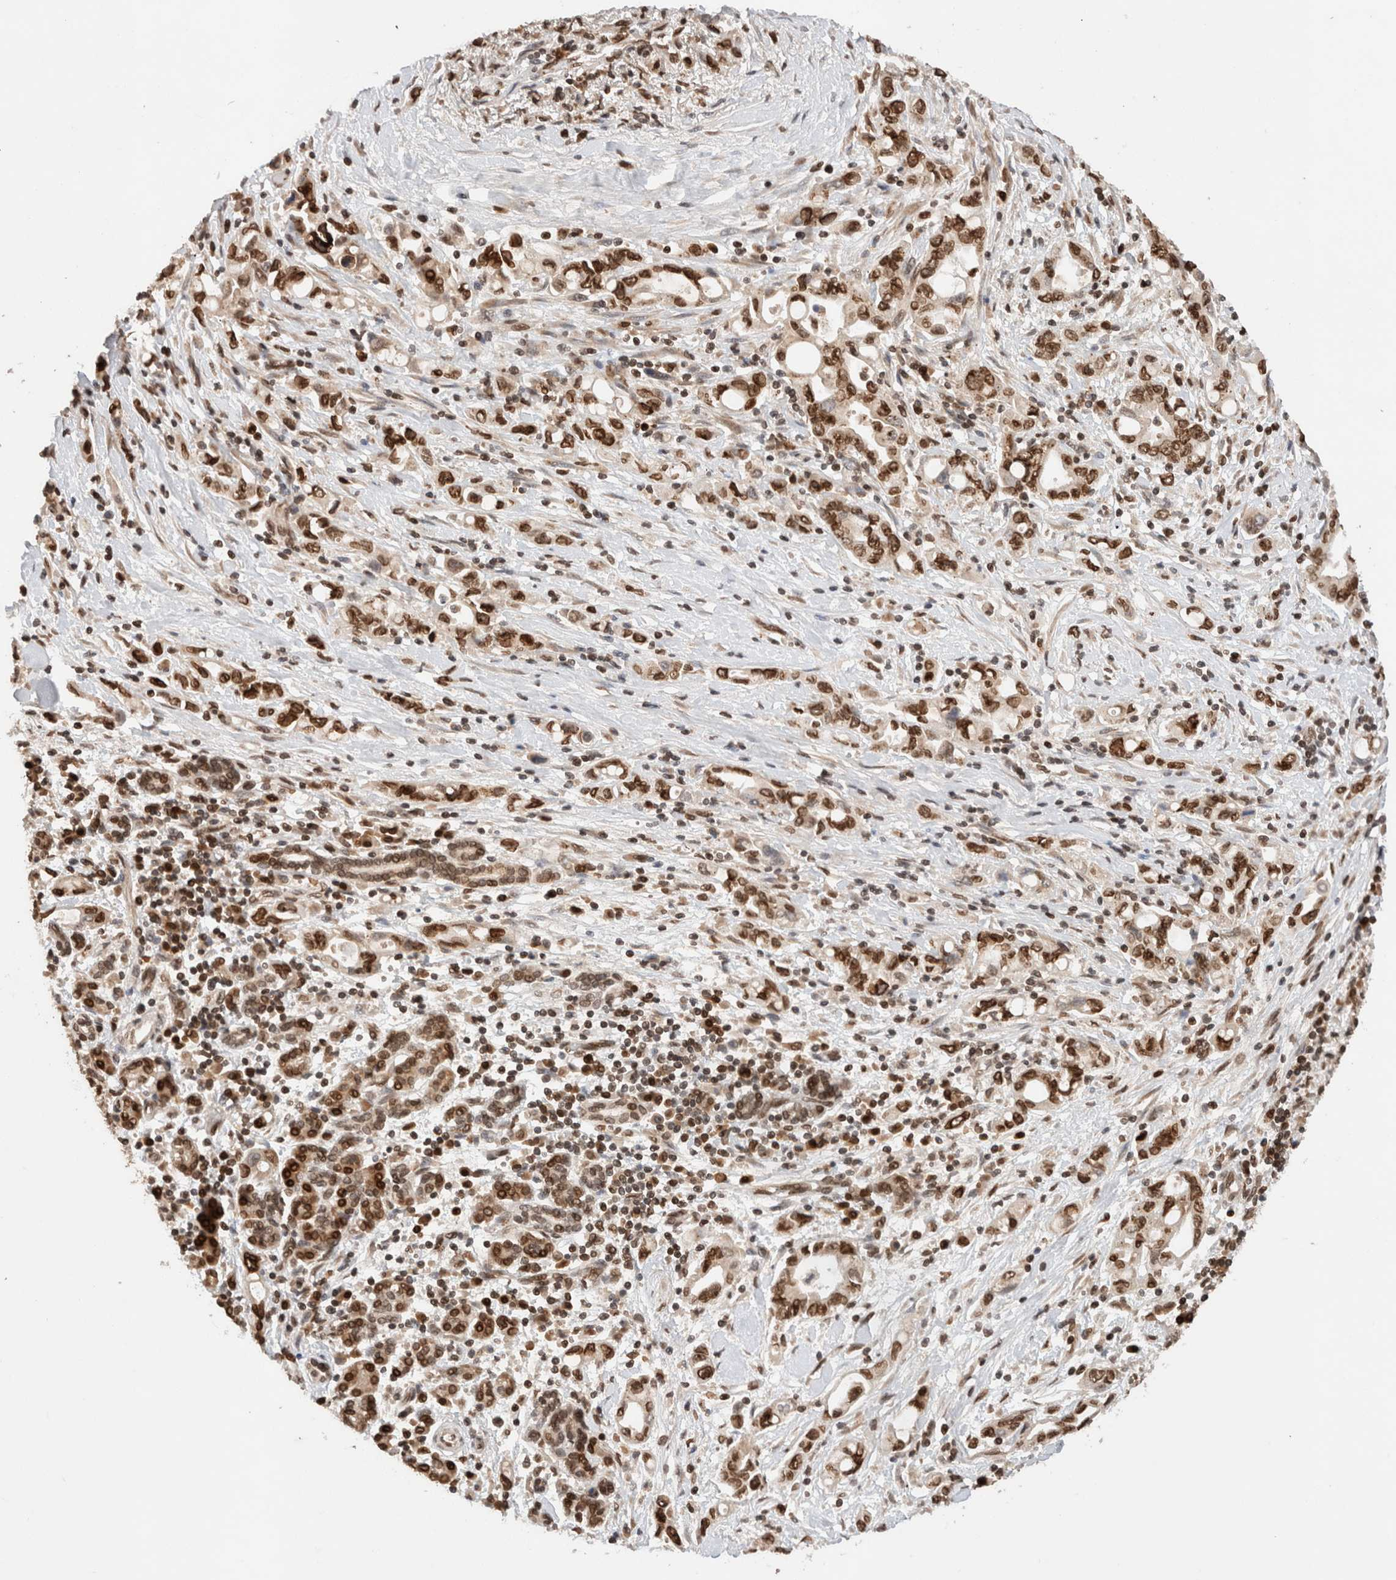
{"staining": {"intensity": "strong", "quantity": ">75%", "location": "nuclear"}, "tissue": "pancreatic cancer", "cell_type": "Tumor cells", "image_type": "cancer", "snomed": [{"axis": "morphology", "description": "Adenocarcinoma, NOS"}, {"axis": "topography", "description": "Pancreas"}], "caption": "Immunohistochemical staining of human pancreatic cancer exhibits high levels of strong nuclear protein expression in approximately >75% of tumor cells.", "gene": "TPR", "patient": {"sex": "female", "age": 57}}